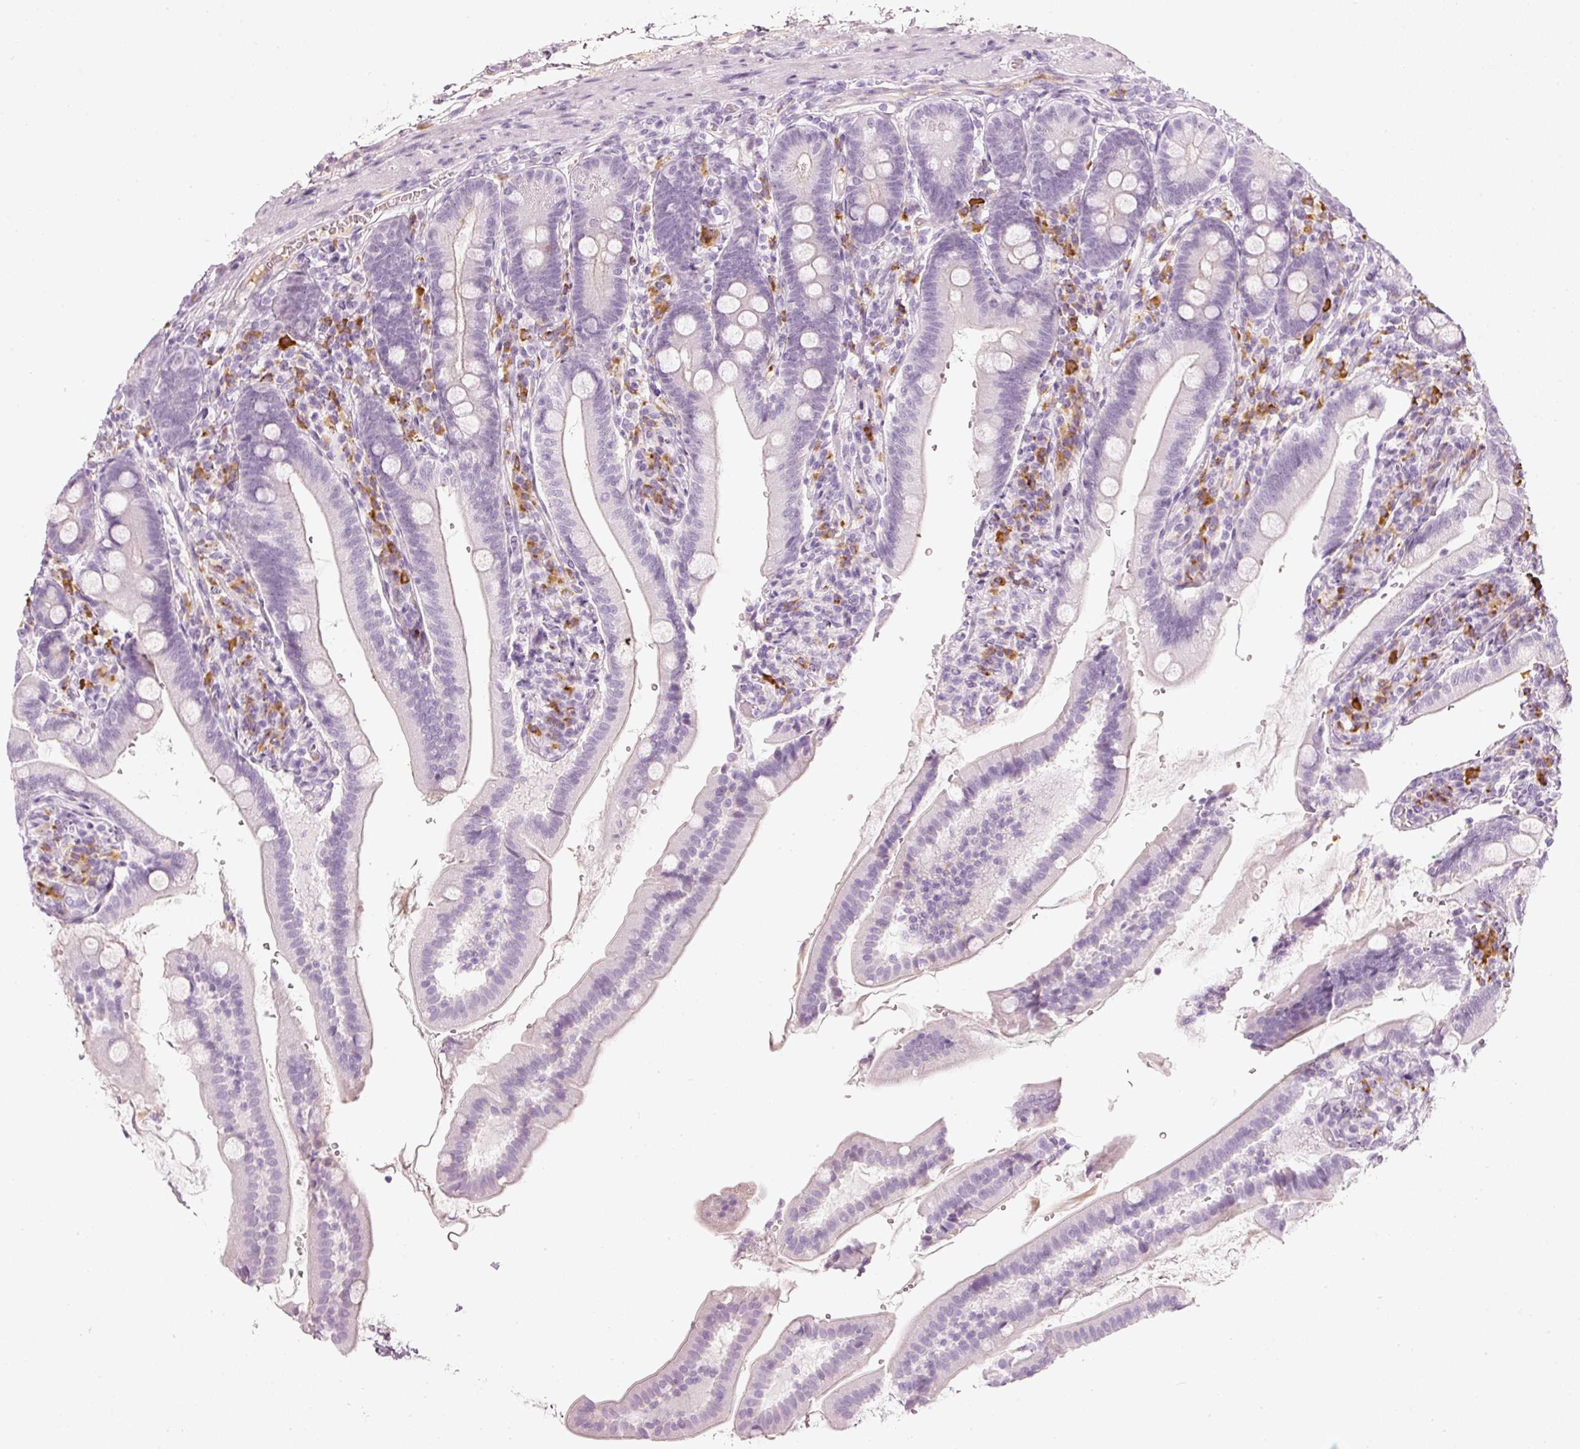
{"staining": {"intensity": "weak", "quantity": "<25%", "location": "cytoplasmic/membranous"}, "tissue": "duodenum", "cell_type": "Glandular cells", "image_type": "normal", "snomed": [{"axis": "morphology", "description": "Normal tissue, NOS"}, {"axis": "topography", "description": "Duodenum"}], "caption": "Human duodenum stained for a protein using IHC demonstrates no staining in glandular cells.", "gene": "VCAM1", "patient": {"sex": "female", "age": 67}}